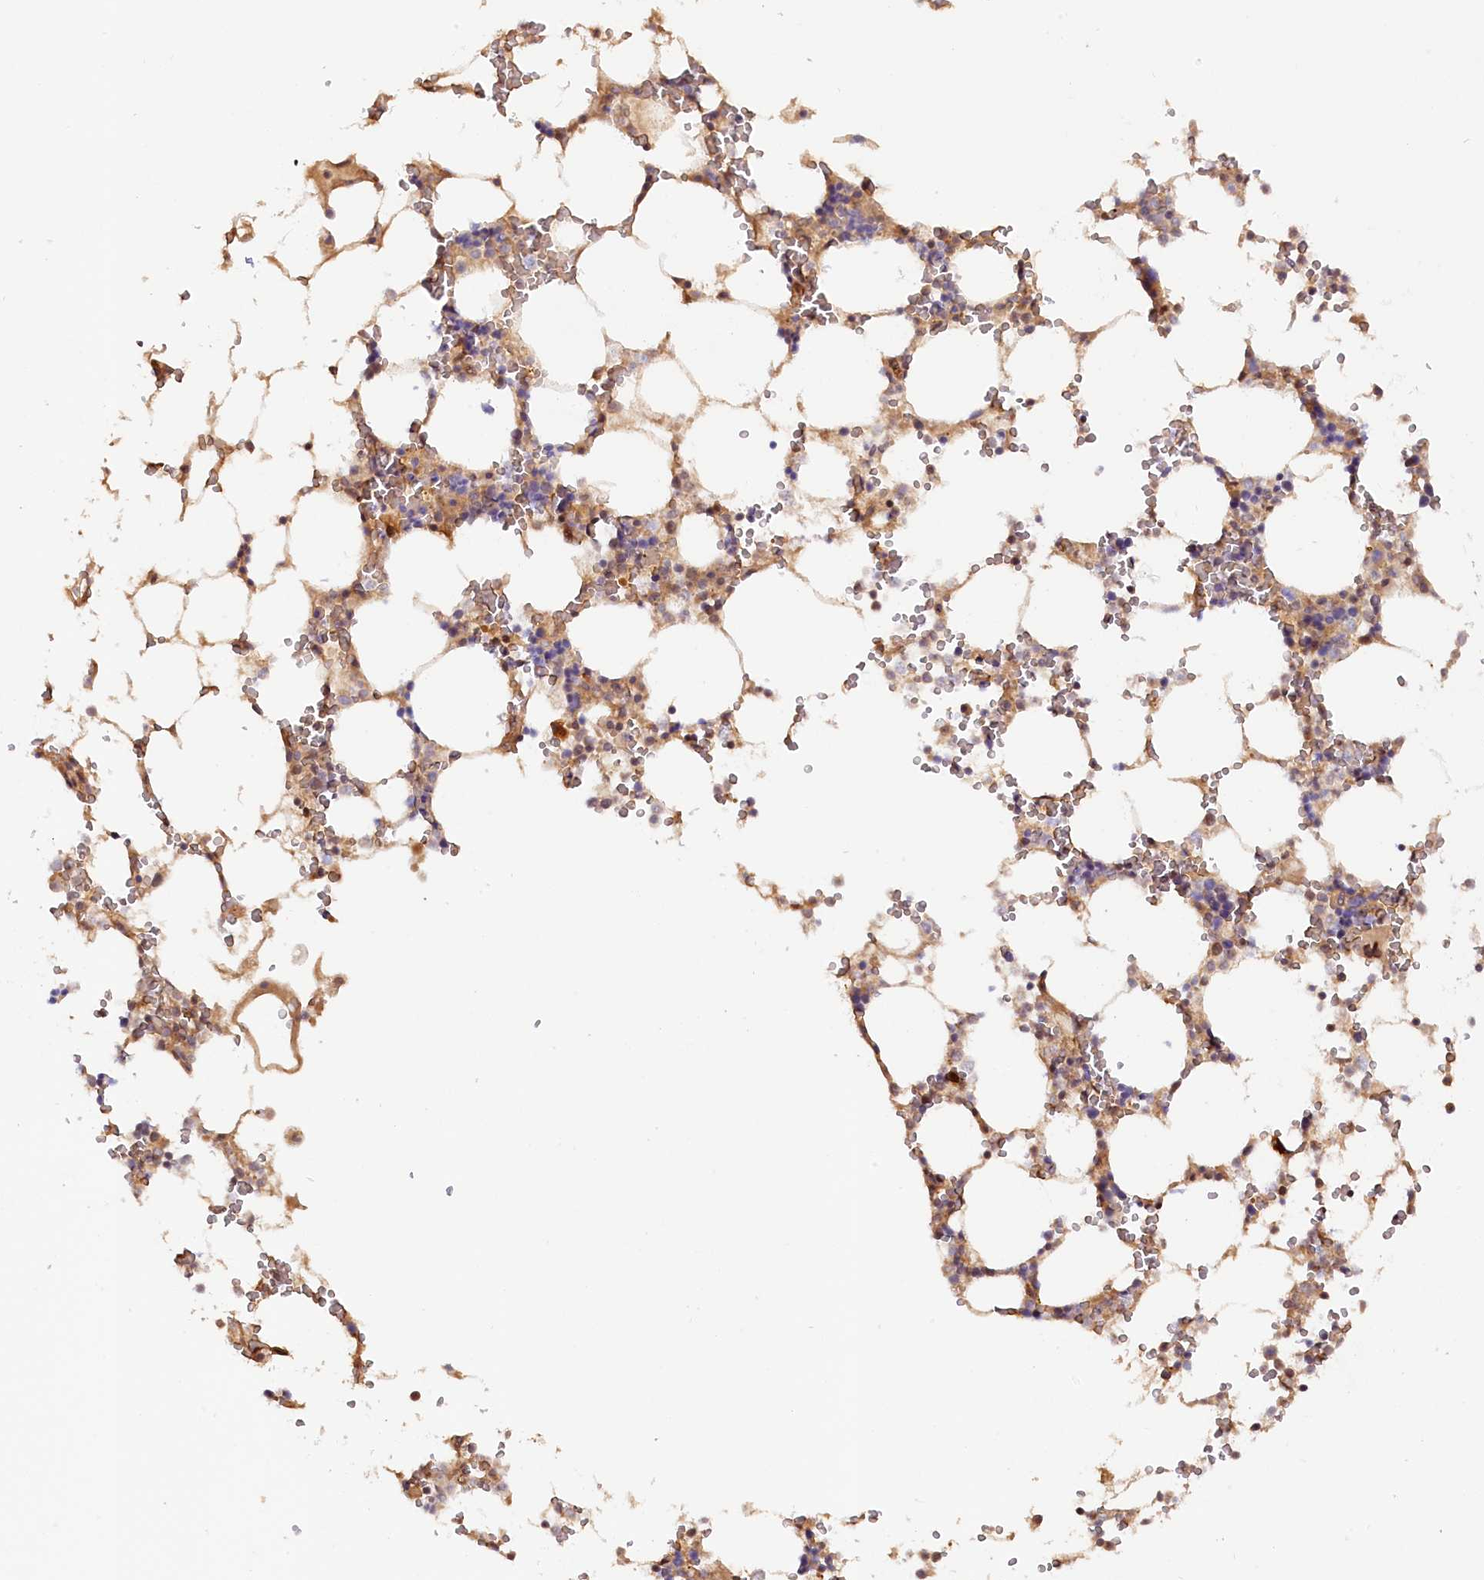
{"staining": {"intensity": "moderate", "quantity": "25%-75%", "location": "cytoplasmic/membranous,nuclear"}, "tissue": "bone marrow", "cell_type": "Hematopoietic cells", "image_type": "normal", "snomed": [{"axis": "morphology", "description": "Normal tissue, NOS"}, {"axis": "topography", "description": "Bone marrow"}], "caption": "This histopathology image demonstrates IHC staining of normal bone marrow, with medium moderate cytoplasmic/membranous,nuclear staining in about 25%-75% of hematopoietic cells.", "gene": "ANKRD24", "patient": {"sex": "male", "age": 64}}